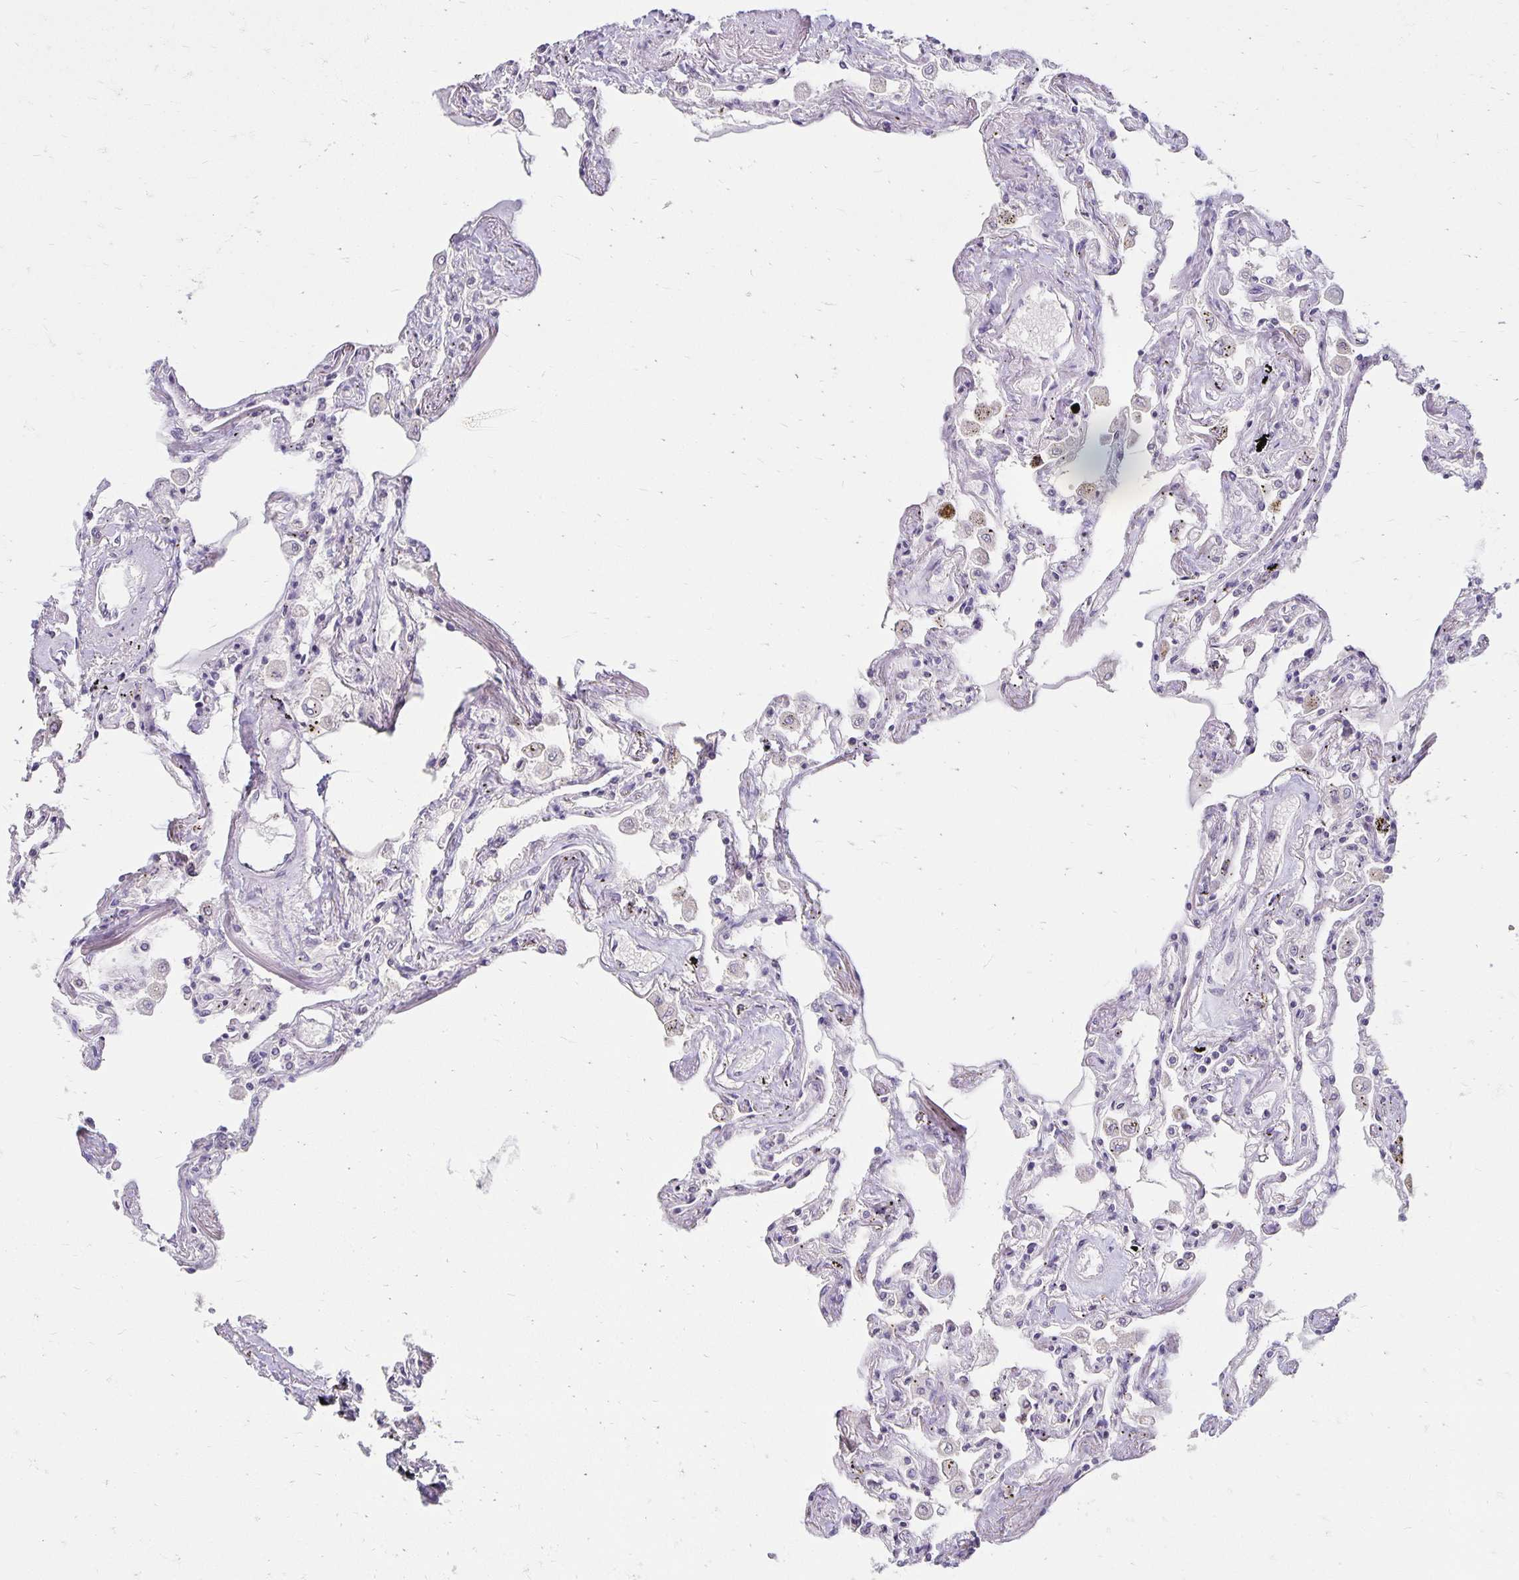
{"staining": {"intensity": "weak", "quantity": "<25%", "location": "cytoplasmic/membranous"}, "tissue": "lung", "cell_type": "Alveolar cells", "image_type": "normal", "snomed": [{"axis": "morphology", "description": "Normal tissue, NOS"}, {"axis": "morphology", "description": "Adenocarcinoma, NOS"}, {"axis": "topography", "description": "Cartilage tissue"}, {"axis": "topography", "description": "Lung"}], "caption": "High power microscopy image of an IHC image of normal lung, revealing no significant staining in alveolar cells. (Immunohistochemistry, brightfield microscopy, high magnification).", "gene": "CST6", "patient": {"sex": "female", "age": 67}}